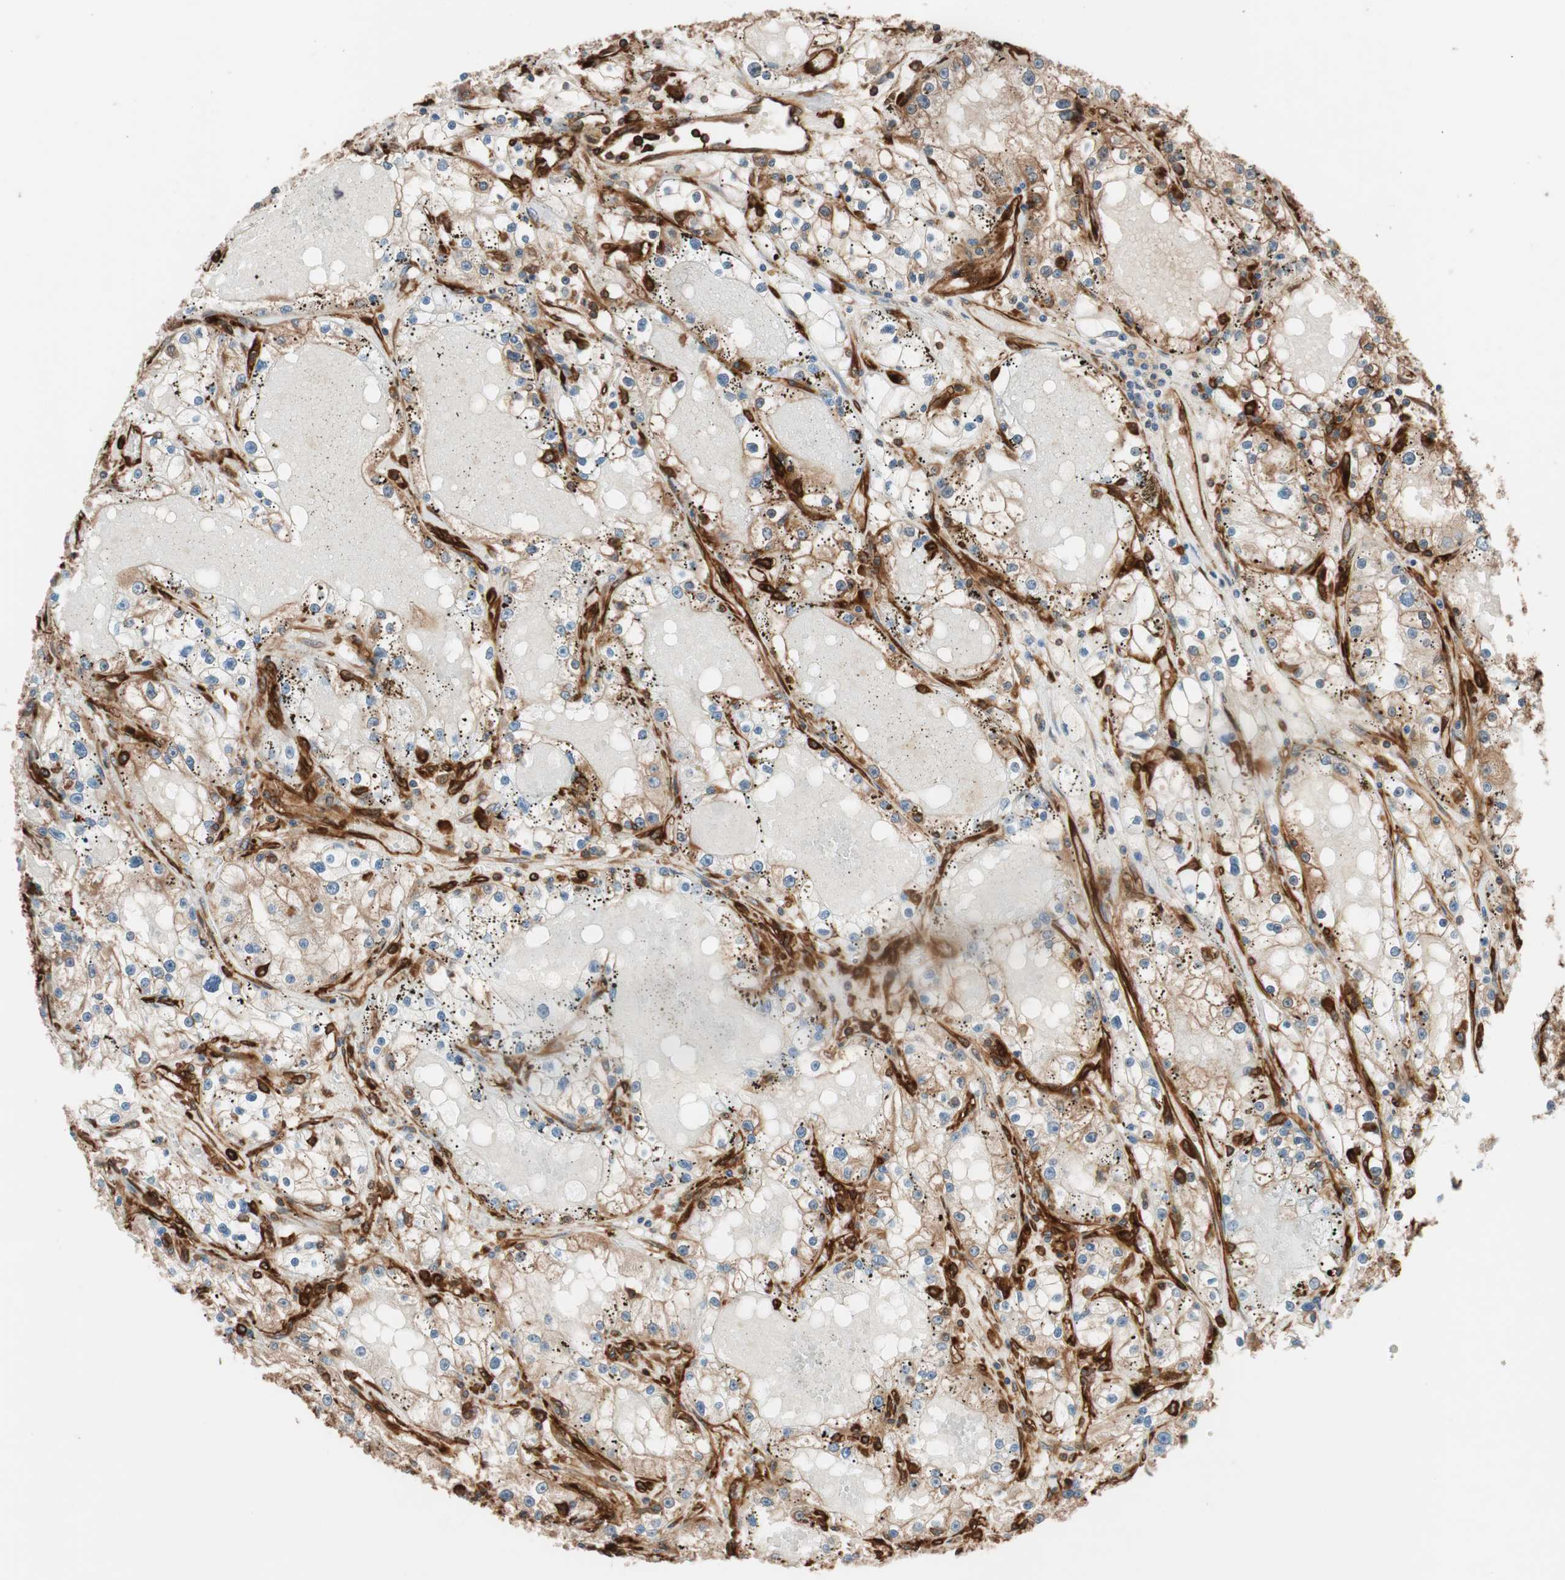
{"staining": {"intensity": "moderate", "quantity": ">75%", "location": "cytoplasmic/membranous"}, "tissue": "renal cancer", "cell_type": "Tumor cells", "image_type": "cancer", "snomed": [{"axis": "morphology", "description": "Adenocarcinoma, NOS"}, {"axis": "topography", "description": "Kidney"}], "caption": "Human renal cancer stained for a protein (brown) exhibits moderate cytoplasmic/membranous positive expression in approximately >75% of tumor cells.", "gene": "VASP", "patient": {"sex": "male", "age": 56}}